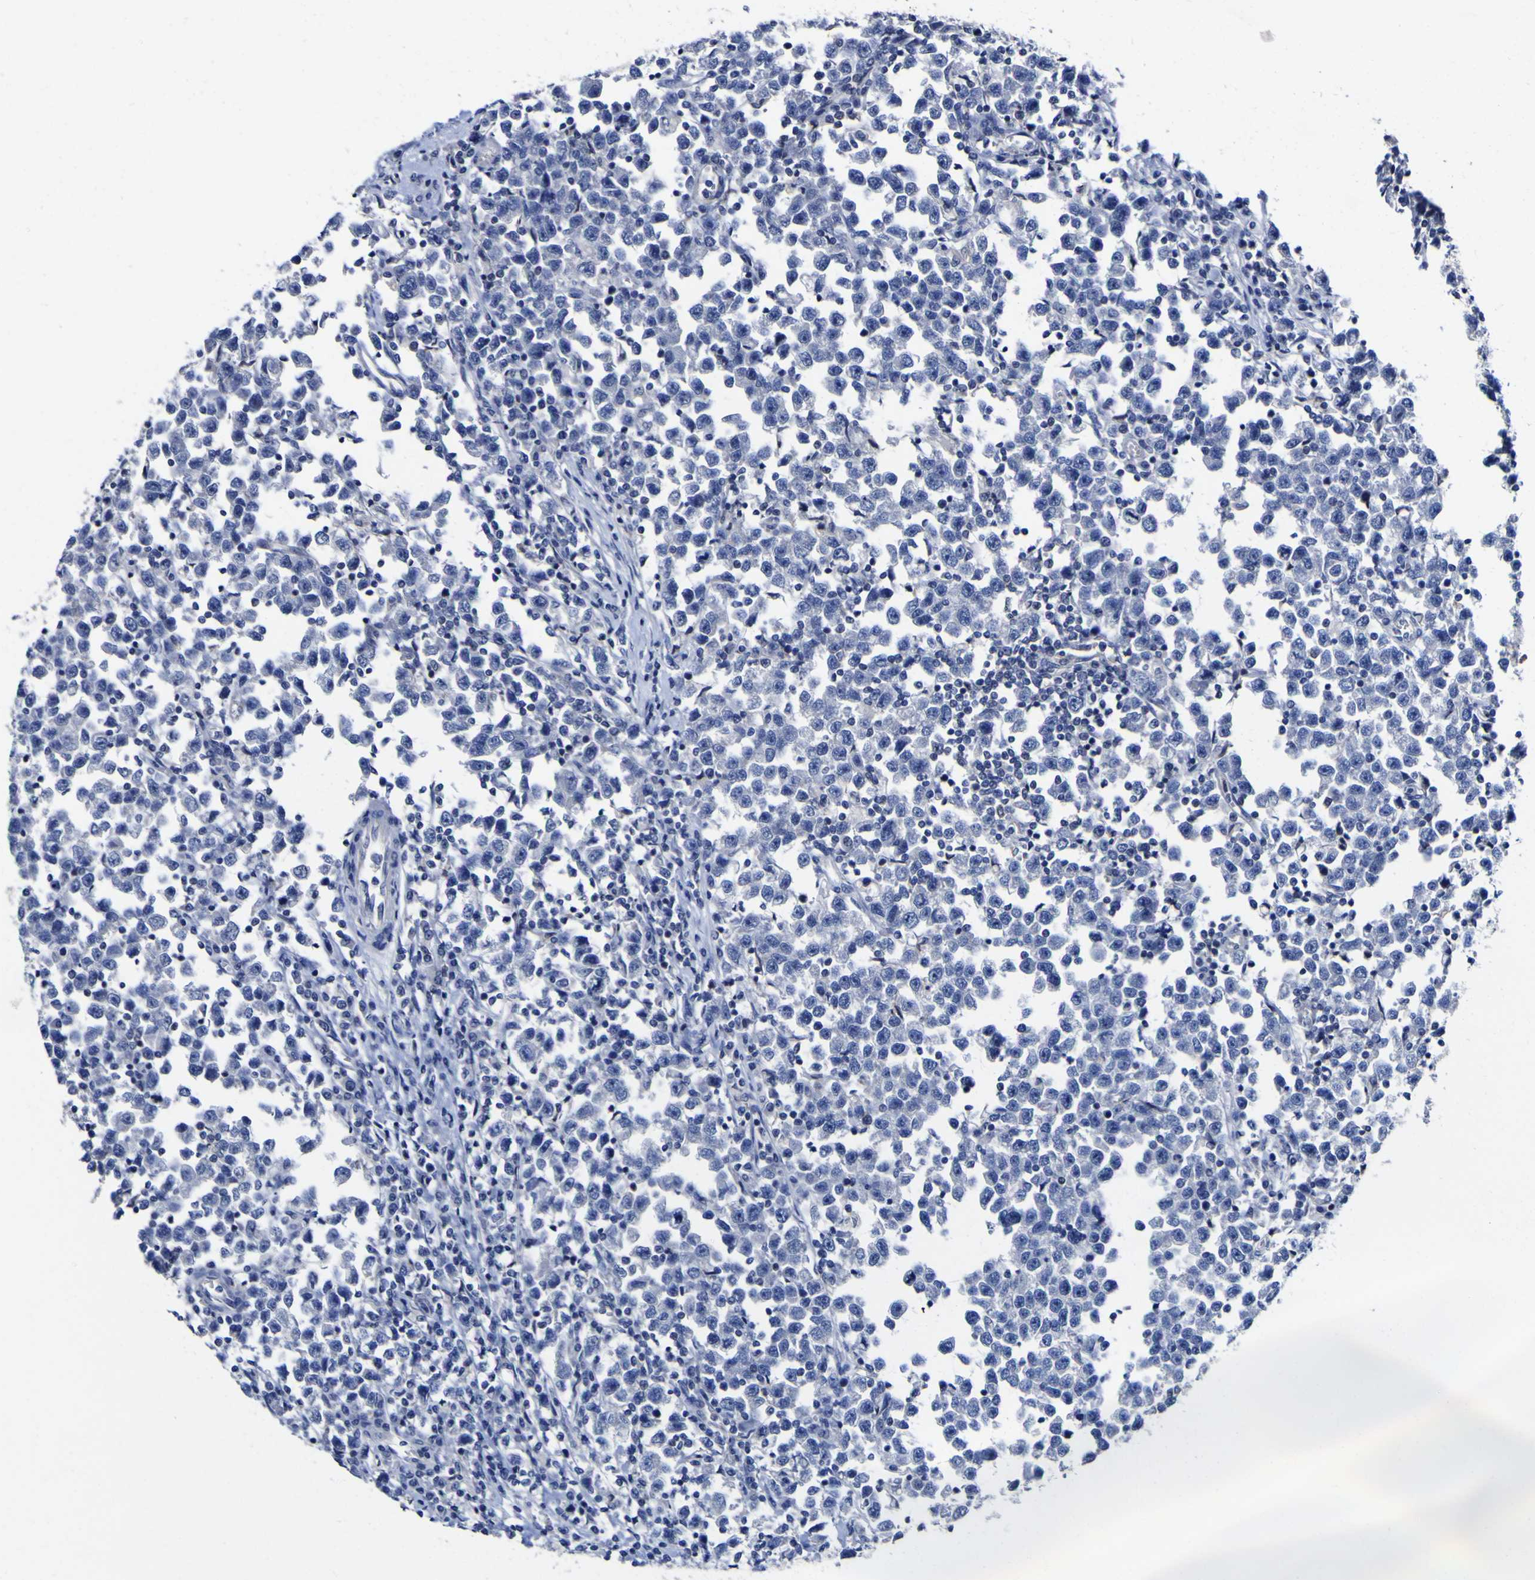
{"staining": {"intensity": "negative", "quantity": "none", "location": "none"}, "tissue": "testis cancer", "cell_type": "Tumor cells", "image_type": "cancer", "snomed": [{"axis": "morphology", "description": "Seminoma, NOS"}, {"axis": "topography", "description": "Testis"}], "caption": "A histopathology image of human testis cancer is negative for staining in tumor cells. The staining is performed using DAB brown chromogen with nuclei counter-stained in using hematoxylin.", "gene": "CASP6", "patient": {"sex": "male", "age": 43}}